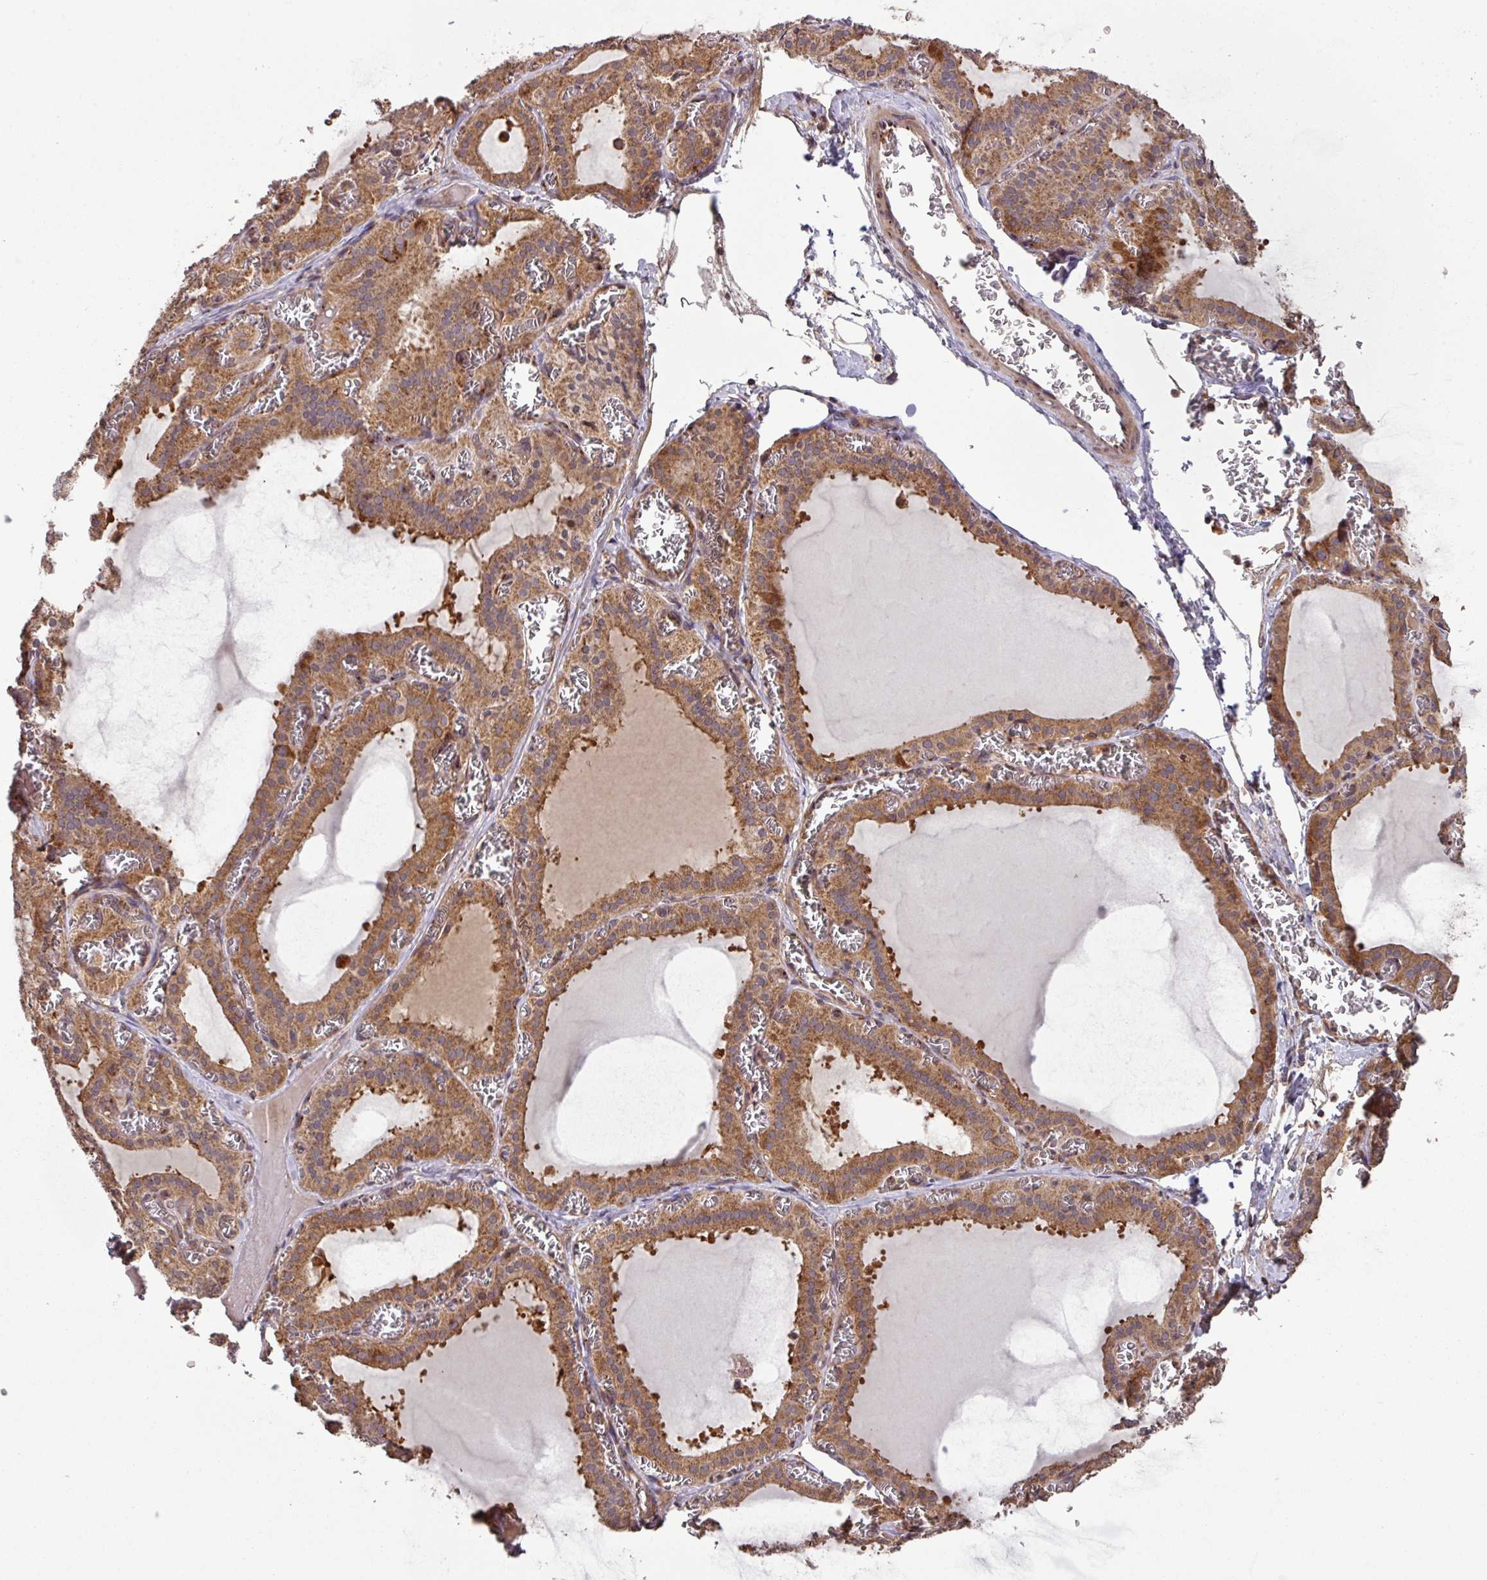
{"staining": {"intensity": "strong", "quantity": ">75%", "location": "cytoplasmic/membranous"}, "tissue": "thyroid gland", "cell_type": "Glandular cells", "image_type": "normal", "snomed": [{"axis": "morphology", "description": "Normal tissue, NOS"}, {"axis": "topography", "description": "Thyroid gland"}], "caption": "This micrograph reveals immunohistochemistry staining of unremarkable thyroid gland, with high strong cytoplasmic/membranous staining in approximately >75% of glandular cells.", "gene": "MRRF", "patient": {"sex": "female", "age": 30}}